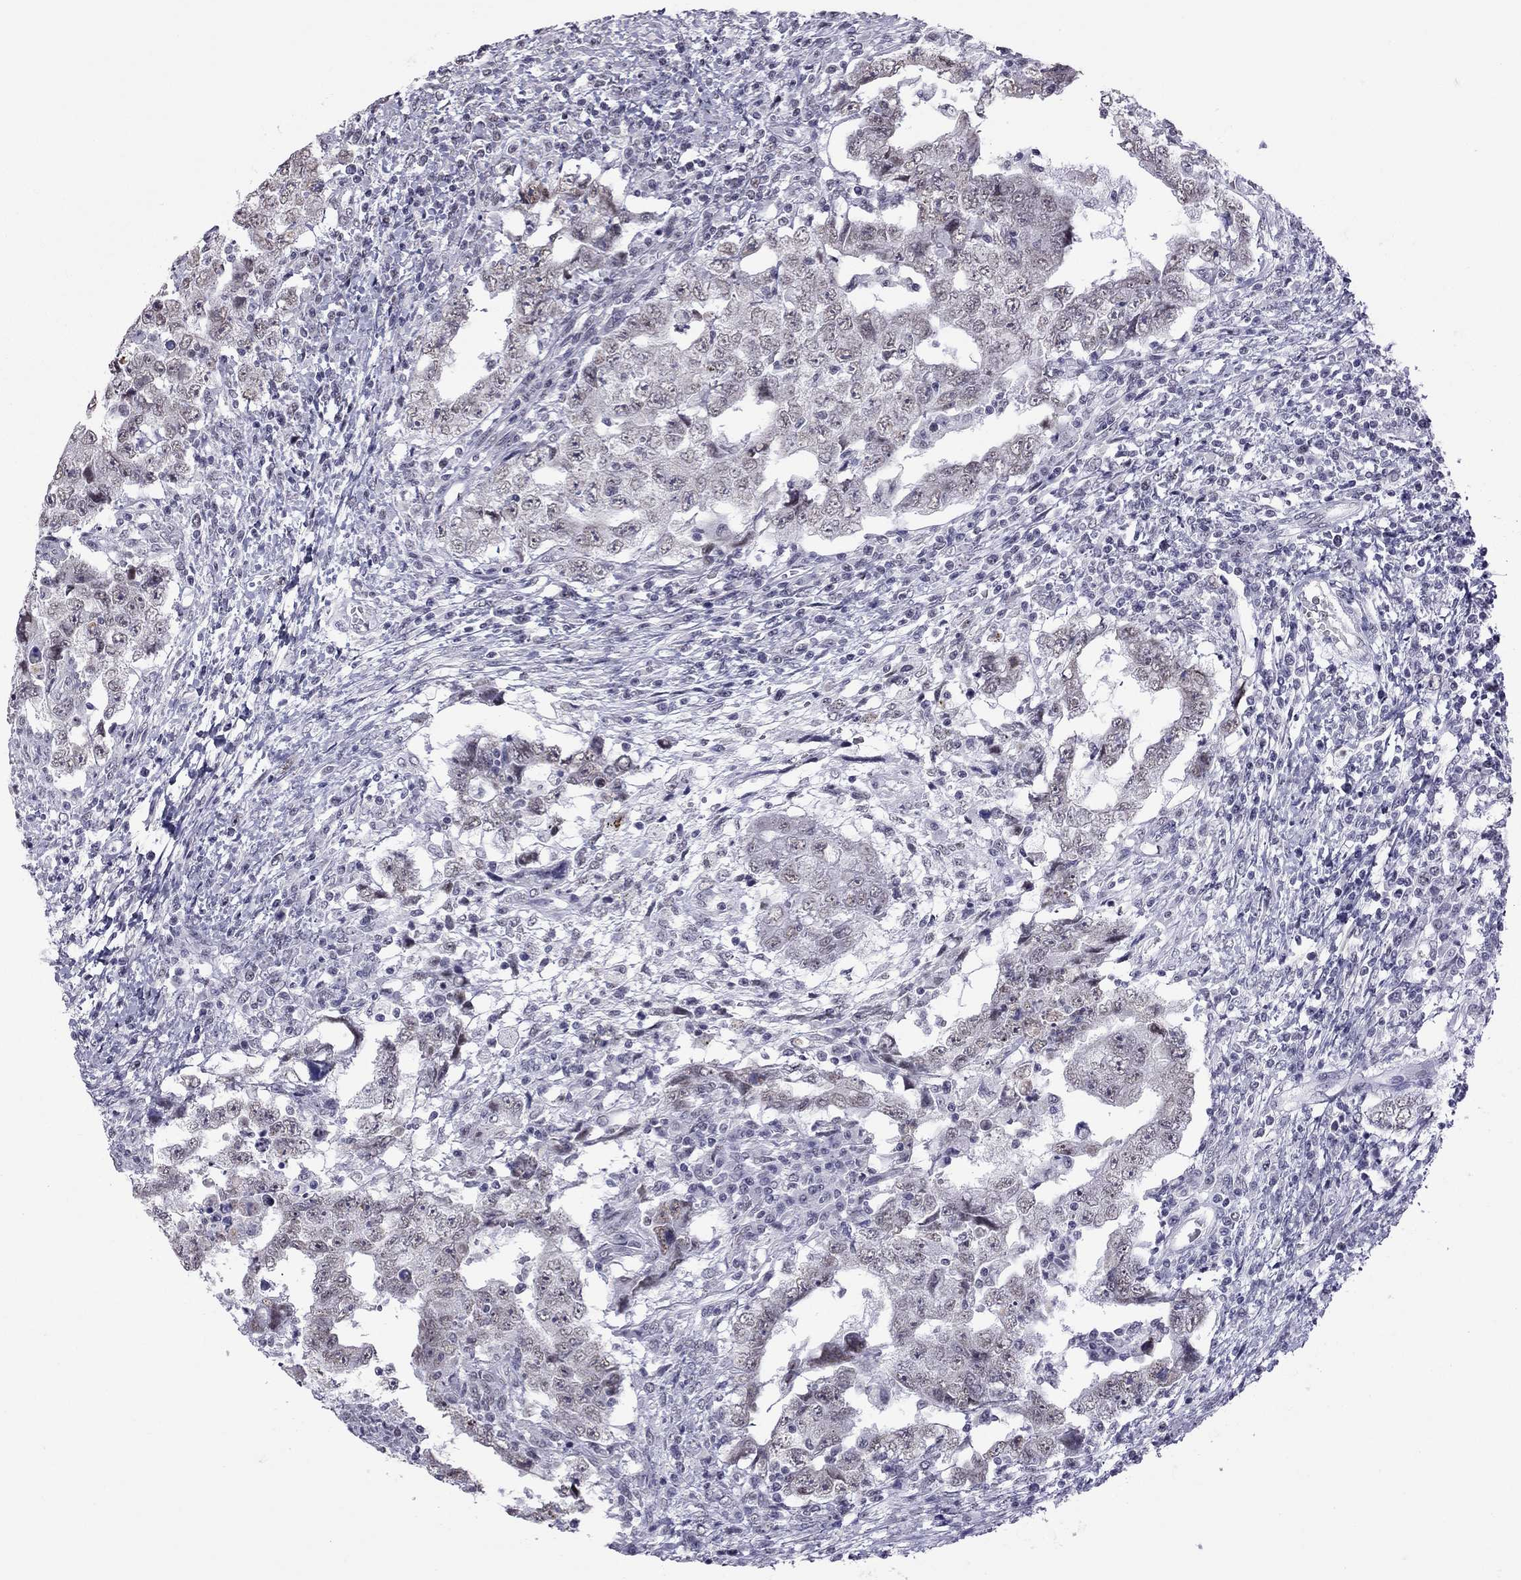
{"staining": {"intensity": "negative", "quantity": "none", "location": "none"}, "tissue": "testis cancer", "cell_type": "Tumor cells", "image_type": "cancer", "snomed": [{"axis": "morphology", "description": "Carcinoma, Embryonal, NOS"}, {"axis": "topography", "description": "Testis"}], "caption": "The histopathology image displays no significant positivity in tumor cells of testis cancer (embryonal carcinoma).", "gene": "PPP1R3A", "patient": {"sex": "male", "age": 26}}